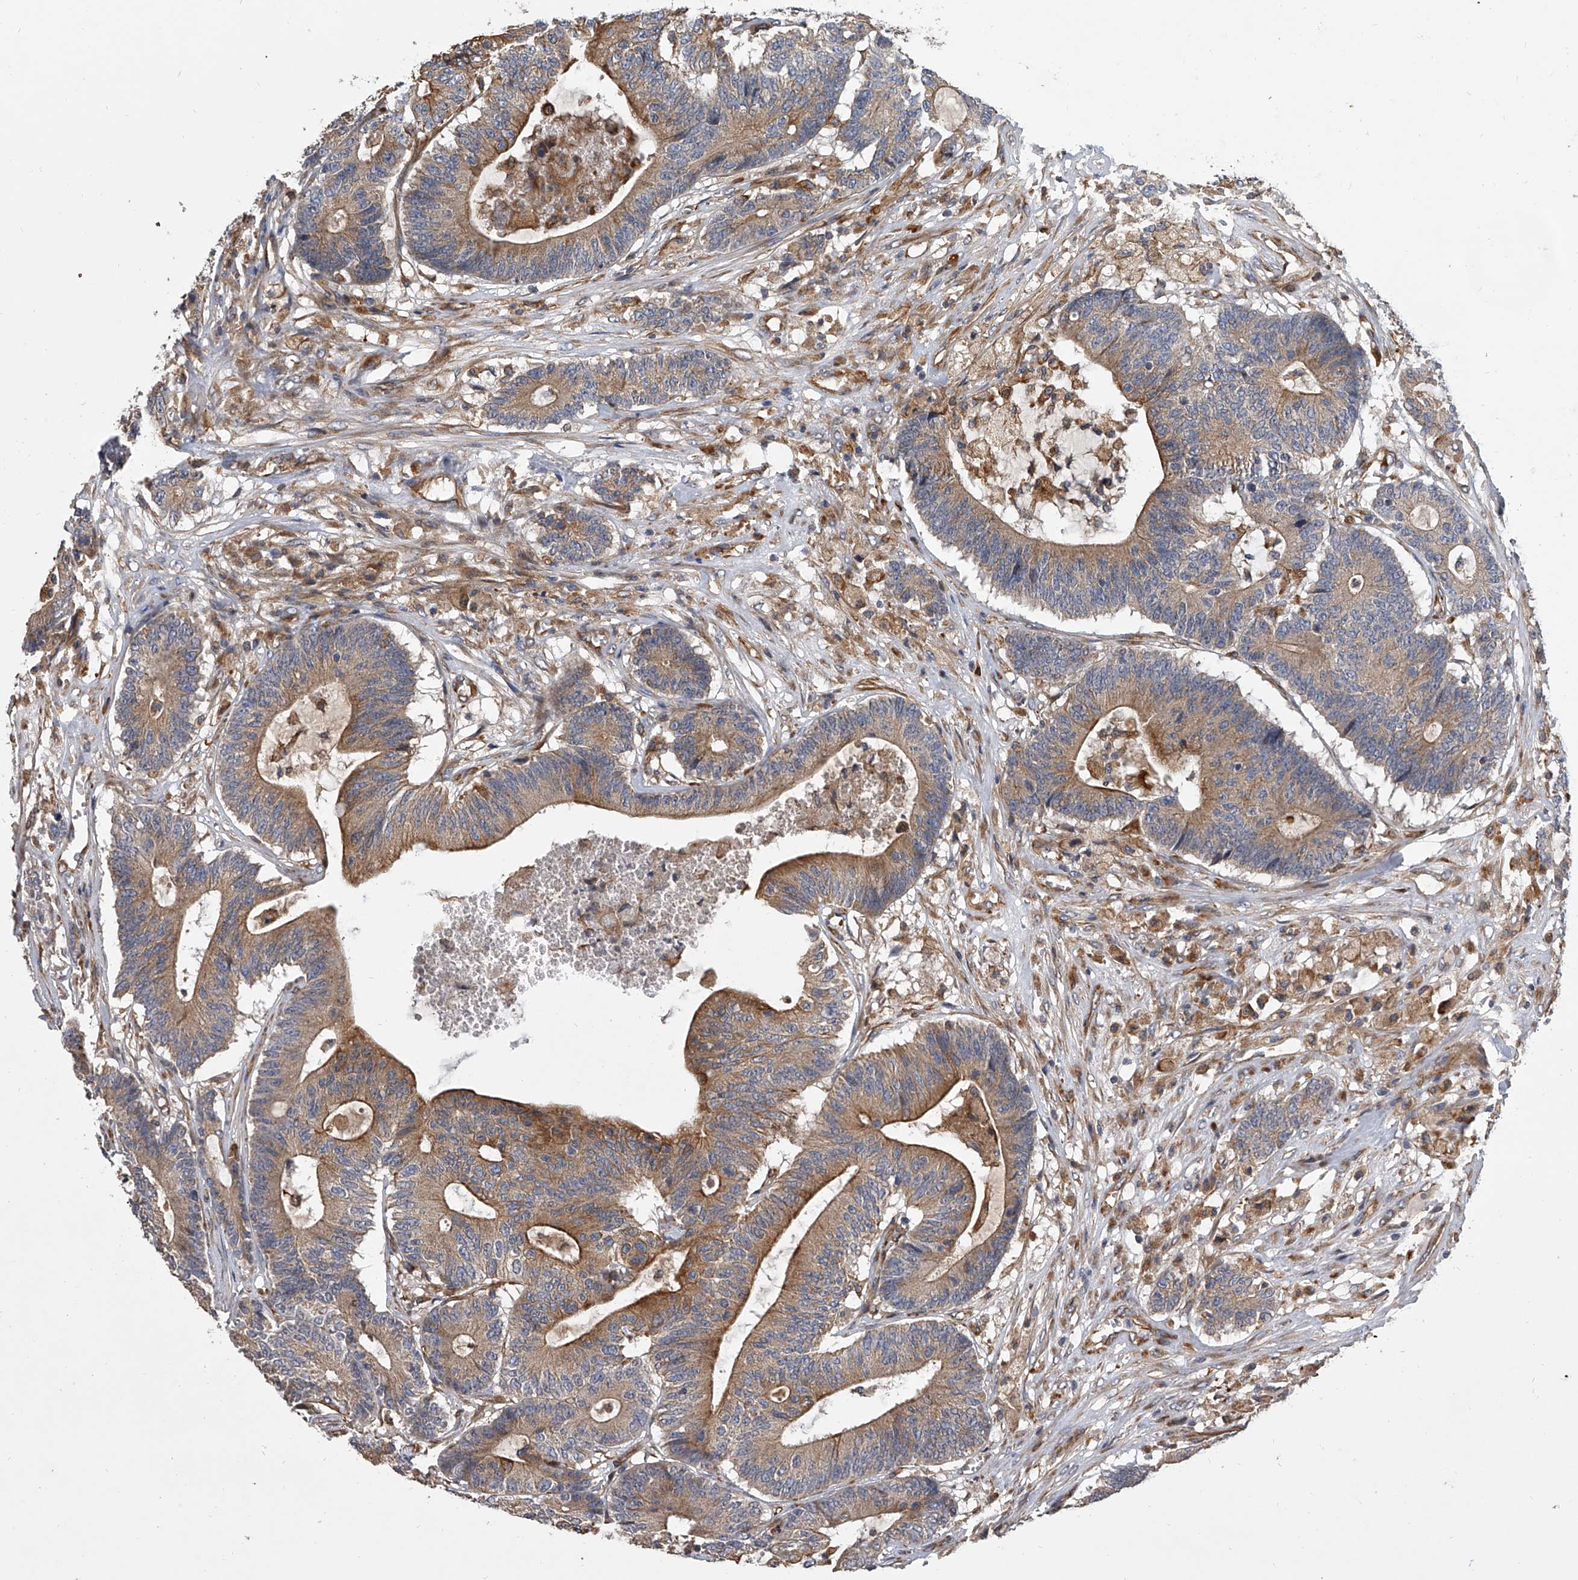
{"staining": {"intensity": "moderate", "quantity": ">75%", "location": "cytoplasmic/membranous"}, "tissue": "colorectal cancer", "cell_type": "Tumor cells", "image_type": "cancer", "snomed": [{"axis": "morphology", "description": "Adenocarcinoma, NOS"}, {"axis": "topography", "description": "Colon"}], "caption": "Colorectal adenocarcinoma stained with a brown dye exhibits moderate cytoplasmic/membranous positive positivity in approximately >75% of tumor cells.", "gene": "EXOC4", "patient": {"sex": "female", "age": 84}}